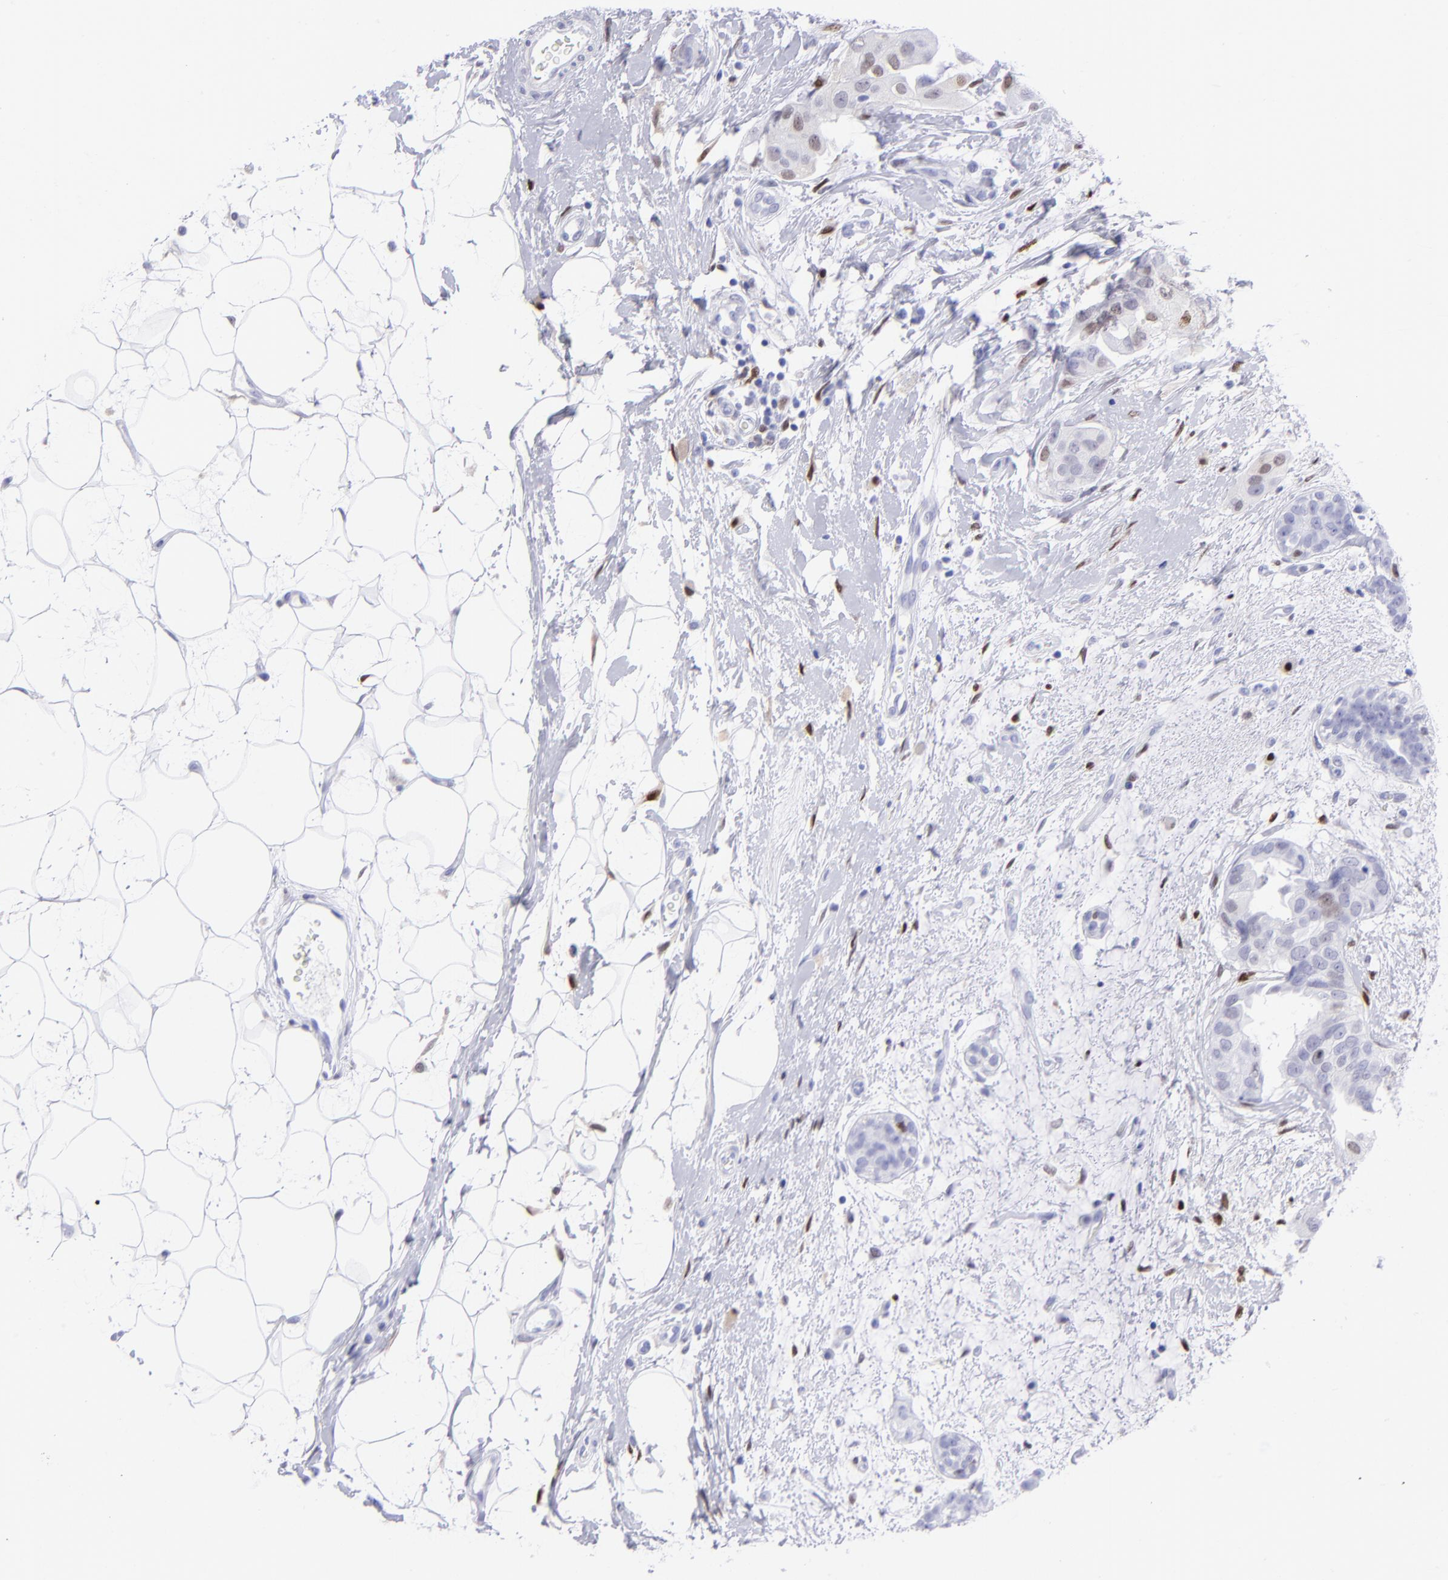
{"staining": {"intensity": "negative", "quantity": "none", "location": "none"}, "tissue": "breast cancer", "cell_type": "Tumor cells", "image_type": "cancer", "snomed": [{"axis": "morphology", "description": "Duct carcinoma"}, {"axis": "topography", "description": "Breast"}], "caption": "Immunohistochemistry image of neoplastic tissue: human invasive ductal carcinoma (breast) stained with DAB demonstrates no significant protein positivity in tumor cells.", "gene": "MITF", "patient": {"sex": "female", "age": 40}}